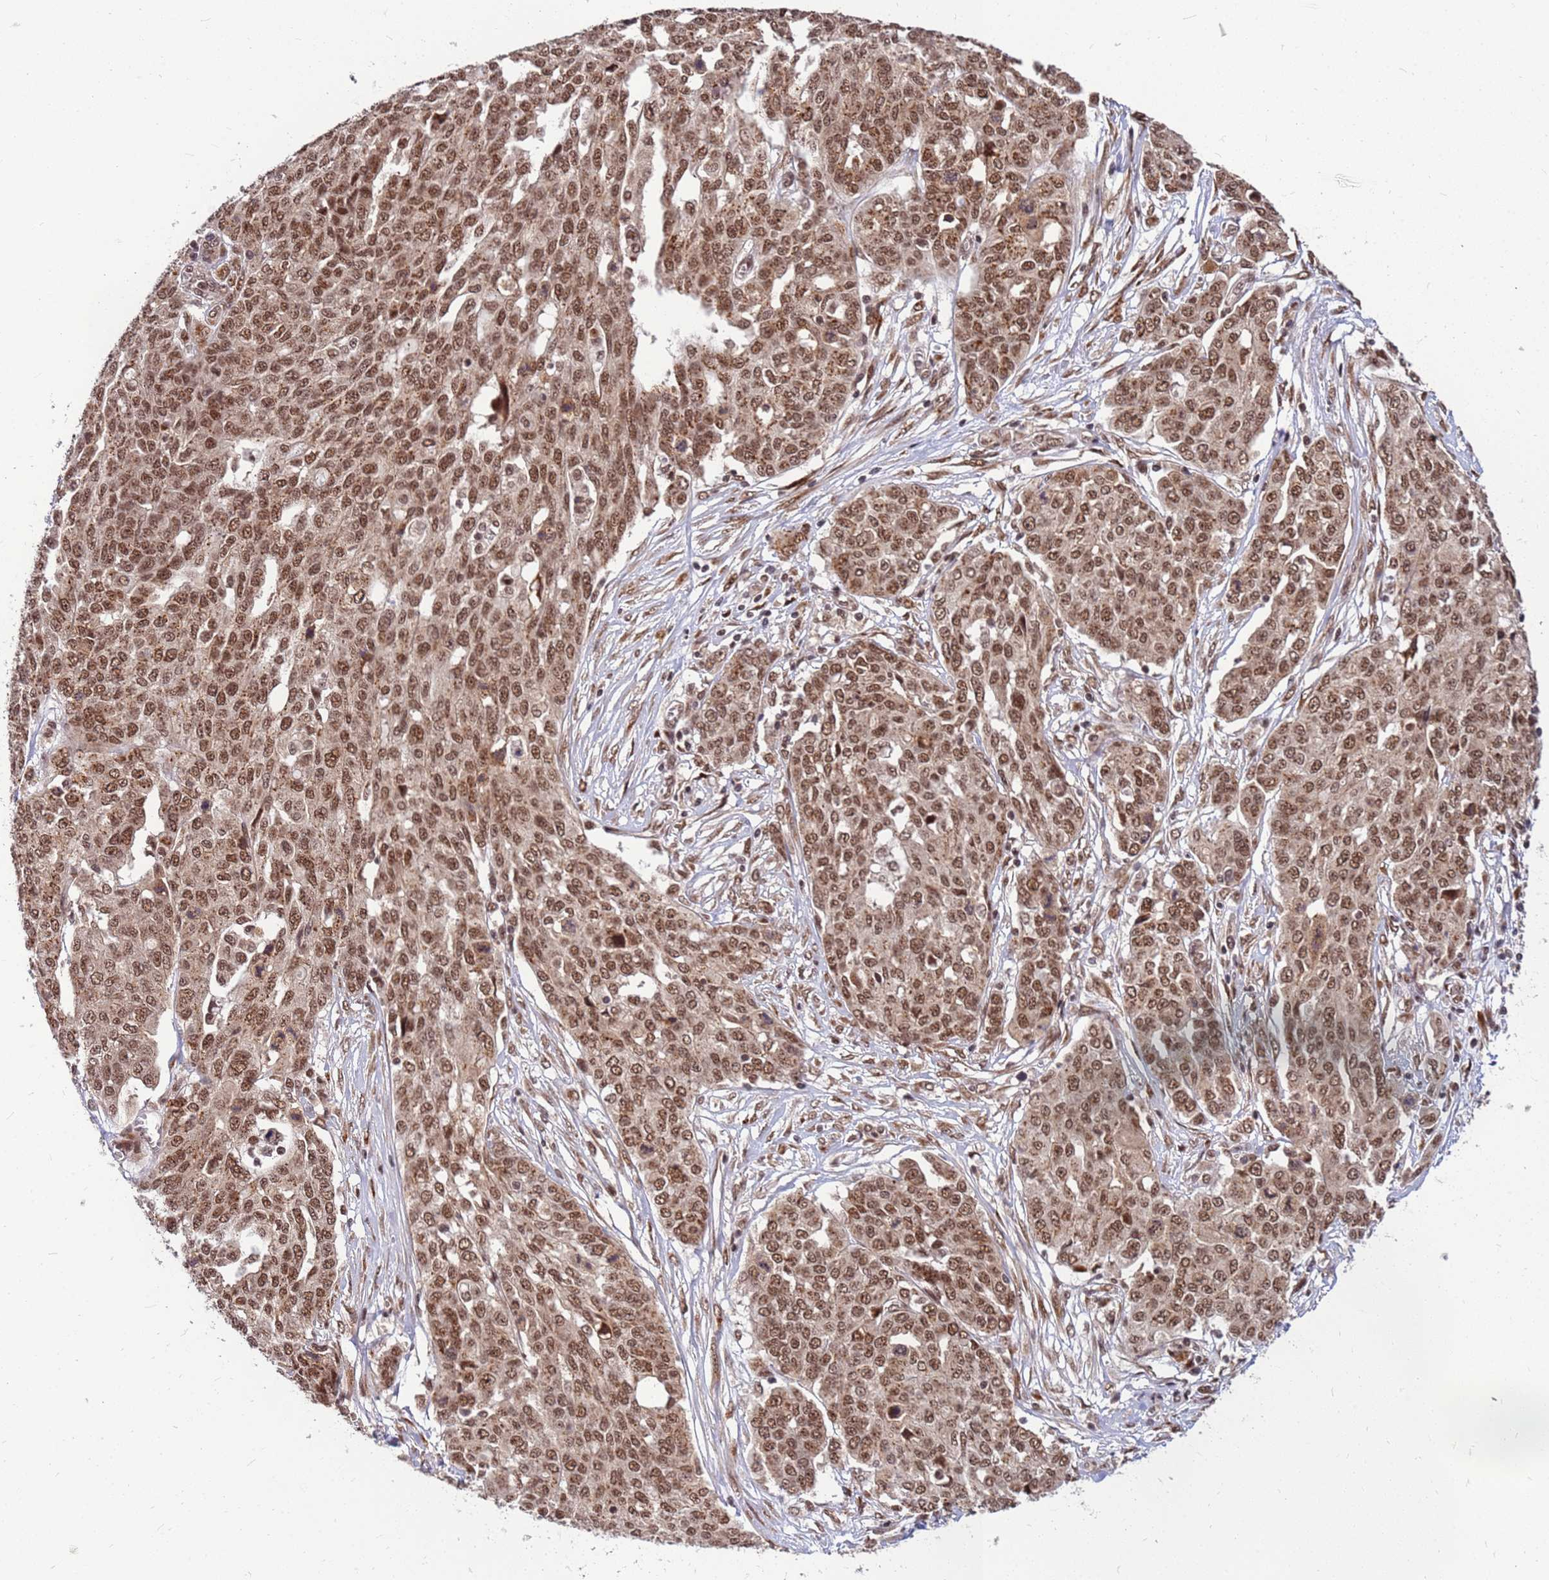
{"staining": {"intensity": "moderate", "quantity": ">75%", "location": "nuclear"}, "tissue": "ovarian cancer", "cell_type": "Tumor cells", "image_type": "cancer", "snomed": [{"axis": "morphology", "description": "Cystadenocarcinoma, serous, NOS"}, {"axis": "topography", "description": "Soft tissue"}, {"axis": "topography", "description": "Ovary"}], "caption": "Human serous cystadenocarcinoma (ovarian) stained with a brown dye exhibits moderate nuclear positive positivity in about >75% of tumor cells.", "gene": "NCBP2", "patient": {"sex": "female", "age": 57}}